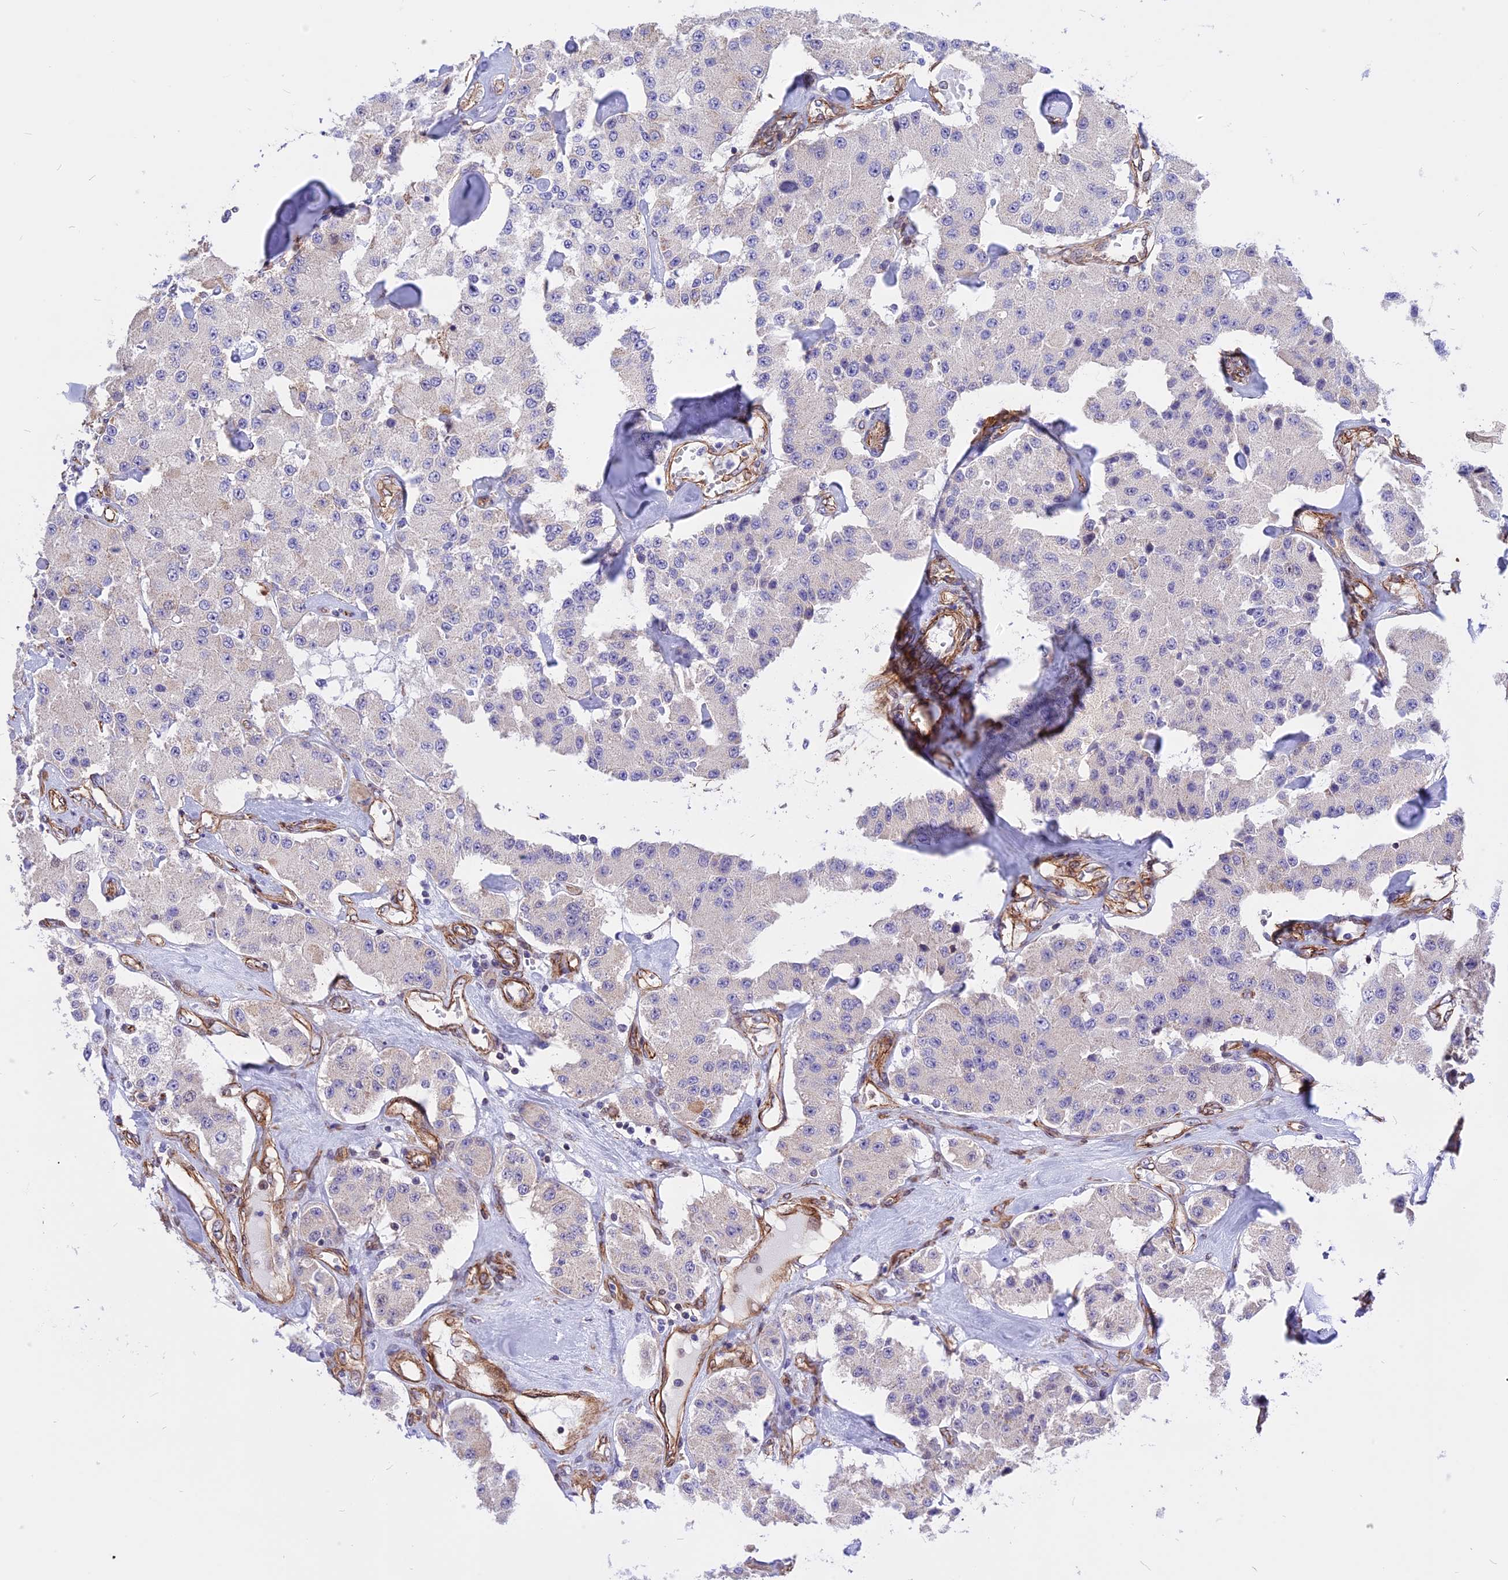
{"staining": {"intensity": "negative", "quantity": "none", "location": "none"}, "tissue": "carcinoid", "cell_type": "Tumor cells", "image_type": "cancer", "snomed": [{"axis": "morphology", "description": "Carcinoid, malignant, NOS"}, {"axis": "topography", "description": "Pancreas"}], "caption": "The IHC micrograph has no significant positivity in tumor cells of carcinoid tissue.", "gene": "R3HDM4", "patient": {"sex": "male", "age": 41}}